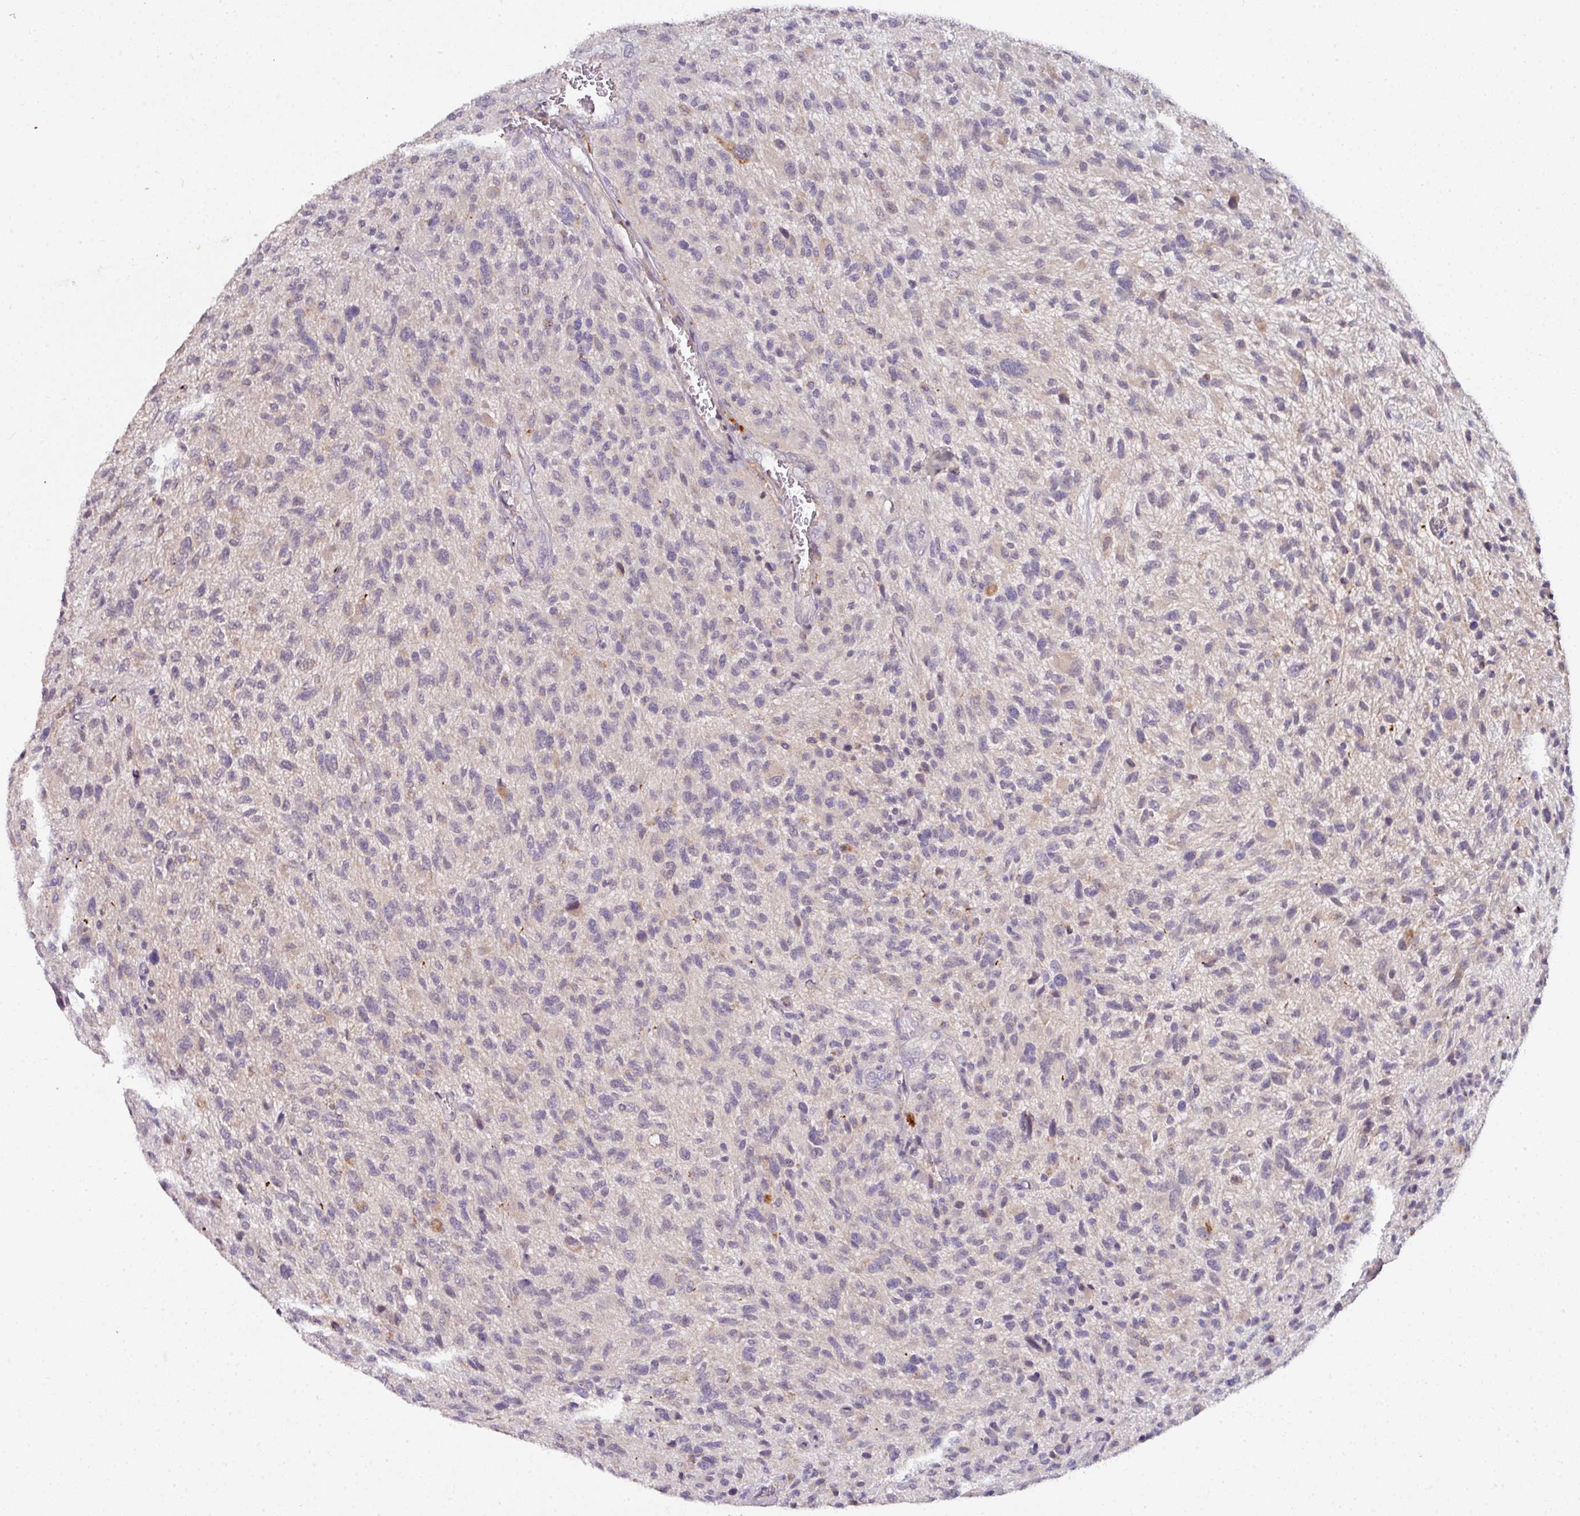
{"staining": {"intensity": "negative", "quantity": "none", "location": "none"}, "tissue": "glioma", "cell_type": "Tumor cells", "image_type": "cancer", "snomed": [{"axis": "morphology", "description": "Glioma, malignant, High grade"}, {"axis": "topography", "description": "Brain"}], "caption": "Immunohistochemistry of high-grade glioma (malignant) reveals no staining in tumor cells.", "gene": "AEBP2", "patient": {"sex": "male", "age": 47}}